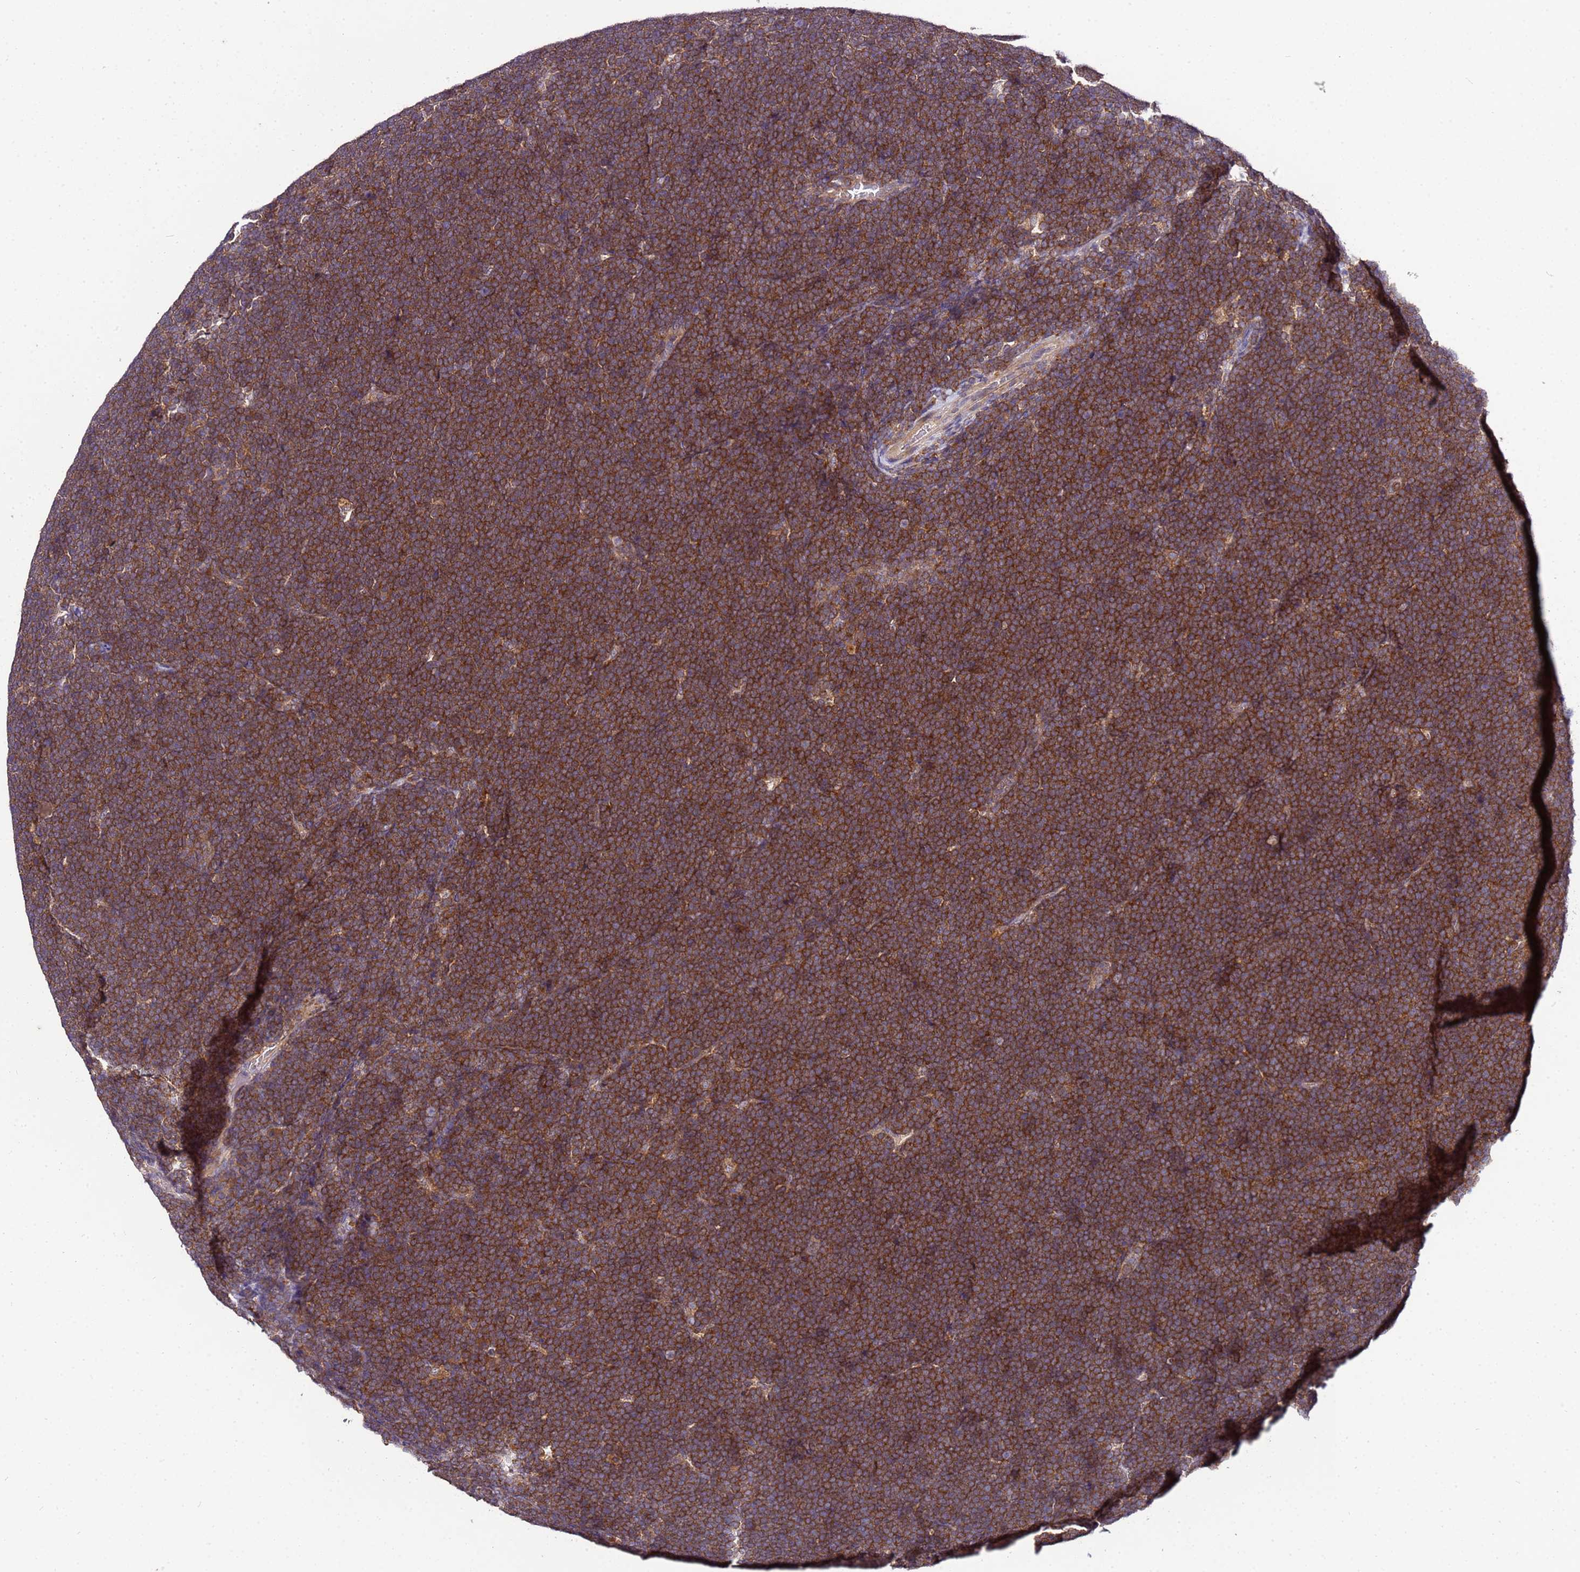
{"staining": {"intensity": "strong", "quantity": ">75%", "location": "cytoplasmic/membranous"}, "tissue": "lymphoma", "cell_type": "Tumor cells", "image_type": "cancer", "snomed": [{"axis": "morphology", "description": "Malignant lymphoma, non-Hodgkin's type, High grade"}, {"axis": "topography", "description": "Lymph node"}], "caption": "Strong cytoplasmic/membranous protein positivity is seen in approximately >75% of tumor cells in malignant lymphoma, non-Hodgkin's type (high-grade). The staining is performed using DAB brown chromogen to label protein expression. The nuclei are counter-stained blue using hematoxylin.", "gene": "GSPT2", "patient": {"sex": "male", "age": 13}}